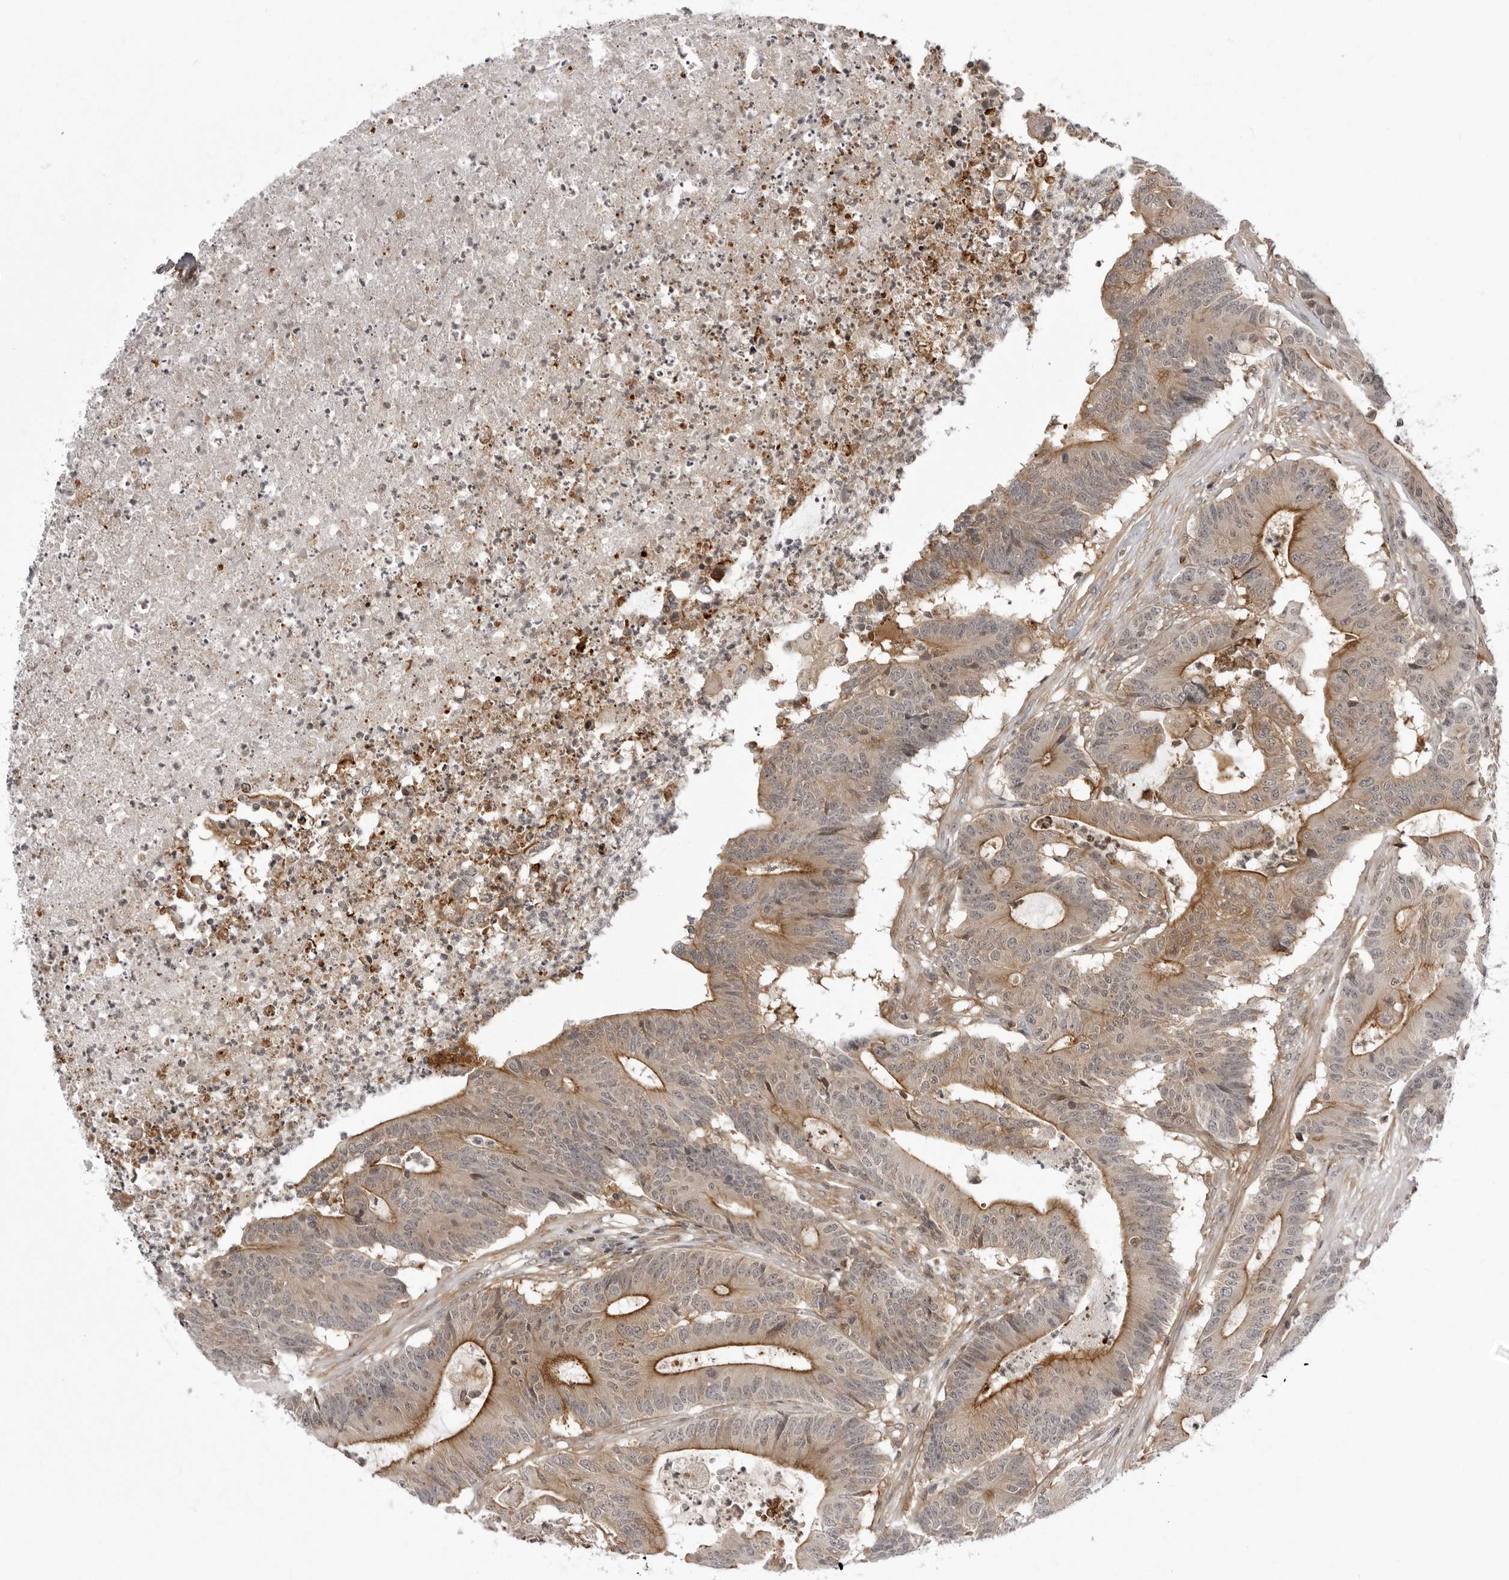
{"staining": {"intensity": "moderate", "quantity": "25%-75%", "location": "cytoplasmic/membranous"}, "tissue": "colorectal cancer", "cell_type": "Tumor cells", "image_type": "cancer", "snomed": [{"axis": "morphology", "description": "Adenocarcinoma, NOS"}, {"axis": "topography", "description": "Colon"}], "caption": "Colorectal adenocarcinoma stained for a protein (brown) exhibits moderate cytoplasmic/membranous positive staining in approximately 25%-75% of tumor cells.", "gene": "USP43", "patient": {"sex": "female", "age": 84}}